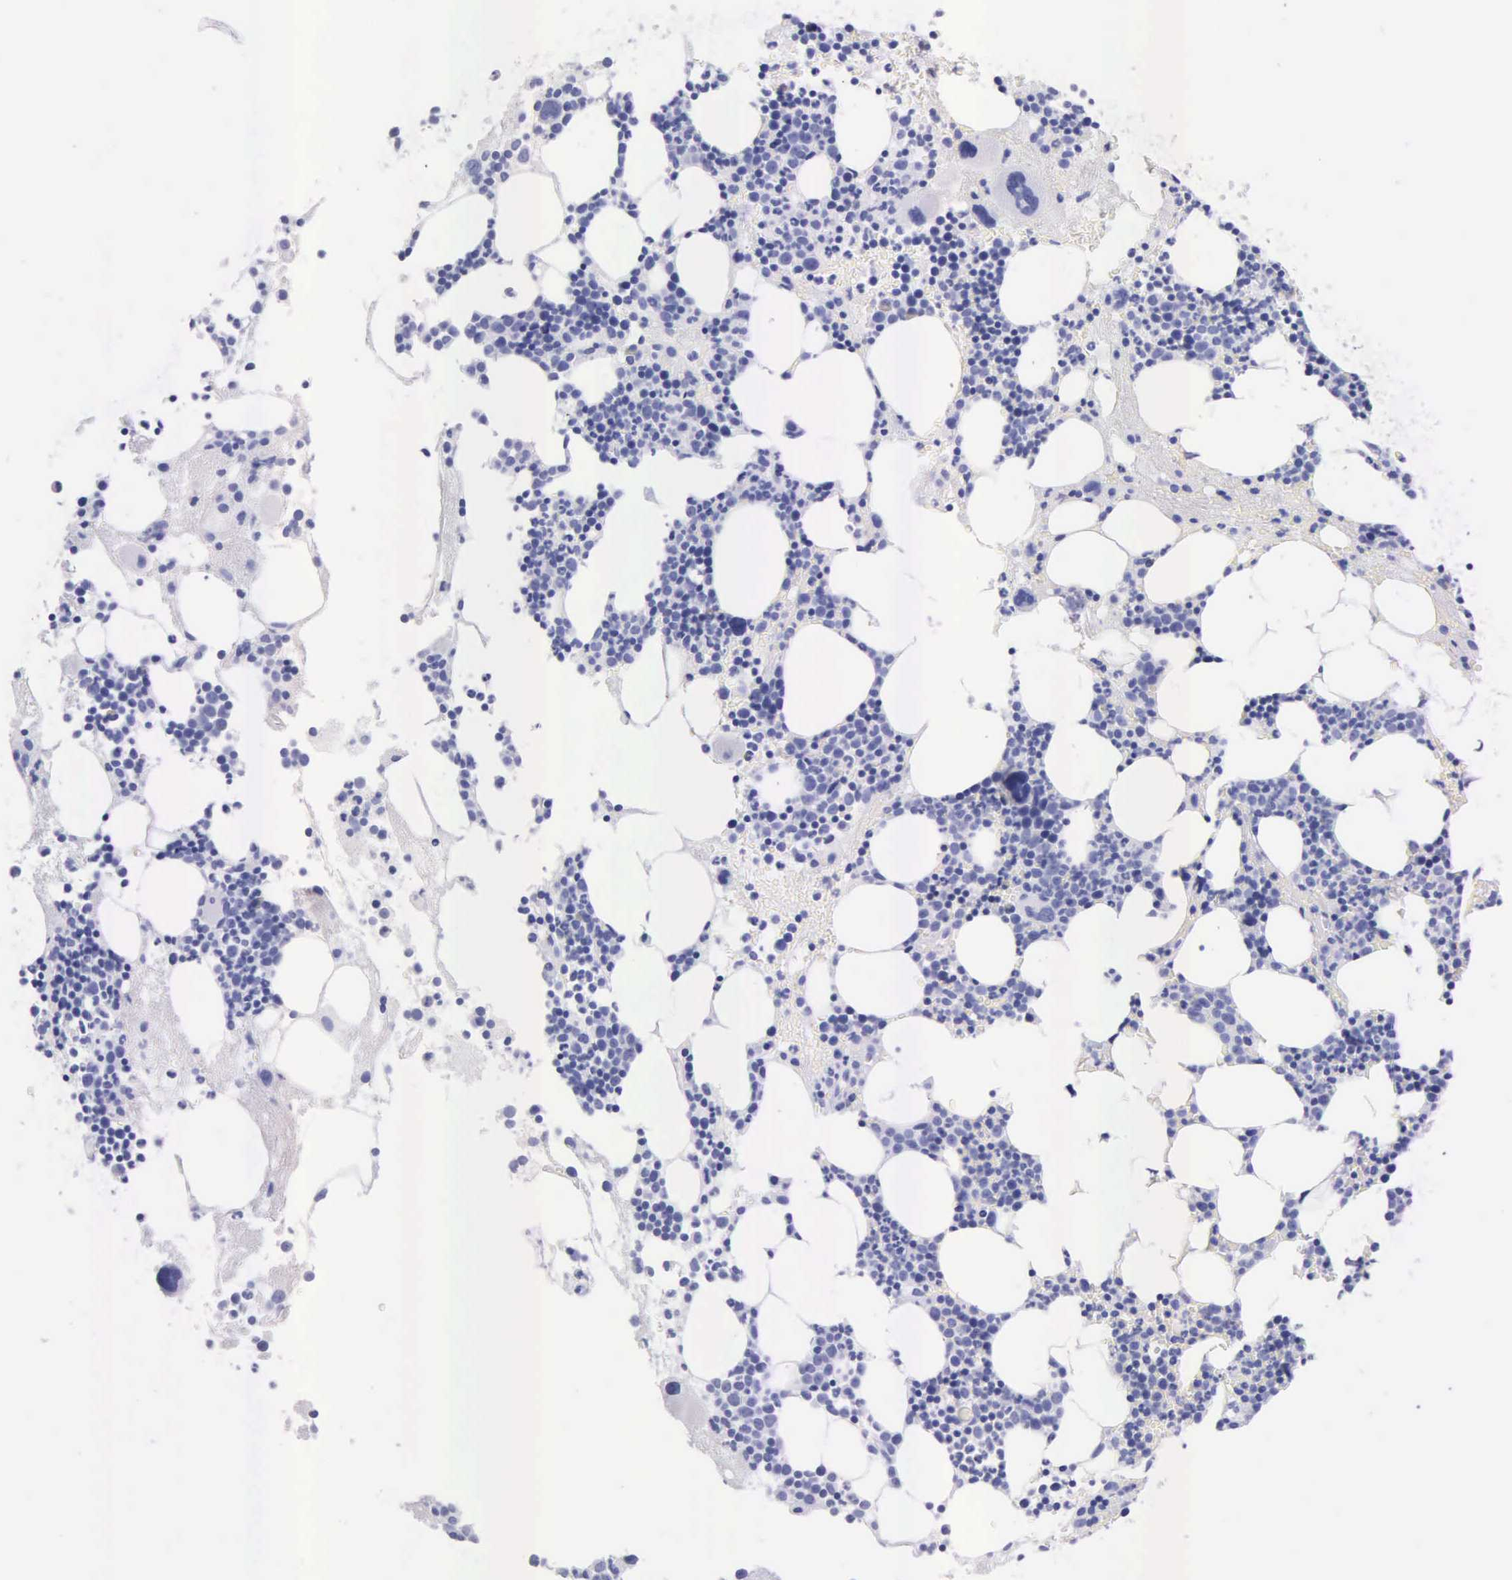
{"staining": {"intensity": "negative", "quantity": "none", "location": "none"}, "tissue": "bone marrow", "cell_type": "Hematopoietic cells", "image_type": "normal", "snomed": [{"axis": "morphology", "description": "Normal tissue, NOS"}, {"axis": "topography", "description": "Bone marrow"}], "caption": "The IHC image has no significant staining in hematopoietic cells of bone marrow. (DAB IHC with hematoxylin counter stain).", "gene": "KLK2", "patient": {"sex": "male", "age": 75}}